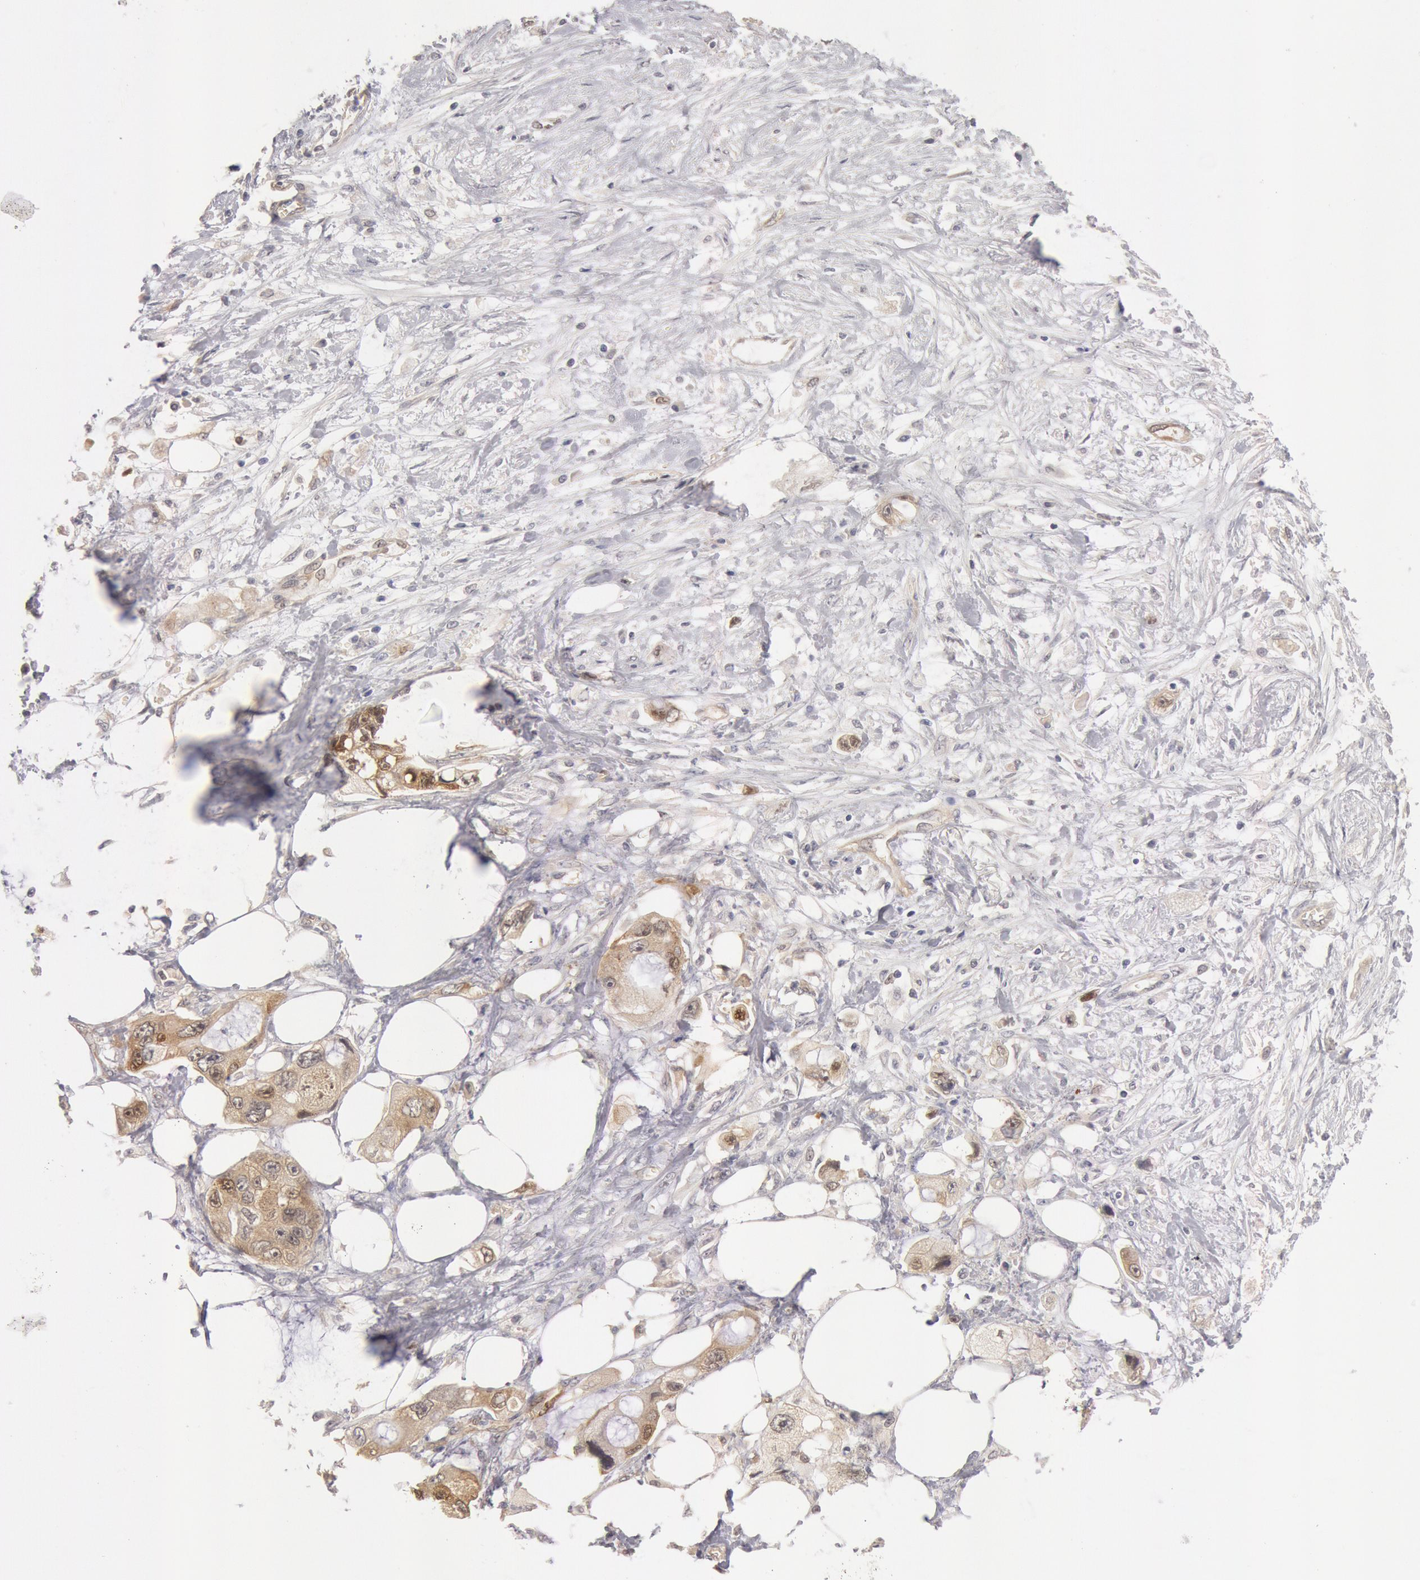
{"staining": {"intensity": "weak", "quantity": ">75%", "location": "cytoplasmic/membranous"}, "tissue": "pancreatic cancer", "cell_type": "Tumor cells", "image_type": "cancer", "snomed": [{"axis": "morphology", "description": "Adenocarcinoma, NOS"}, {"axis": "topography", "description": "Pancreas"}, {"axis": "topography", "description": "Stomach, upper"}], "caption": "A high-resolution histopathology image shows IHC staining of adenocarcinoma (pancreatic), which exhibits weak cytoplasmic/membranous positivity in approximately >75% of tumor cells.", "gene": "DNAJA1", "patient": {"sex": "male", "age": 77}}